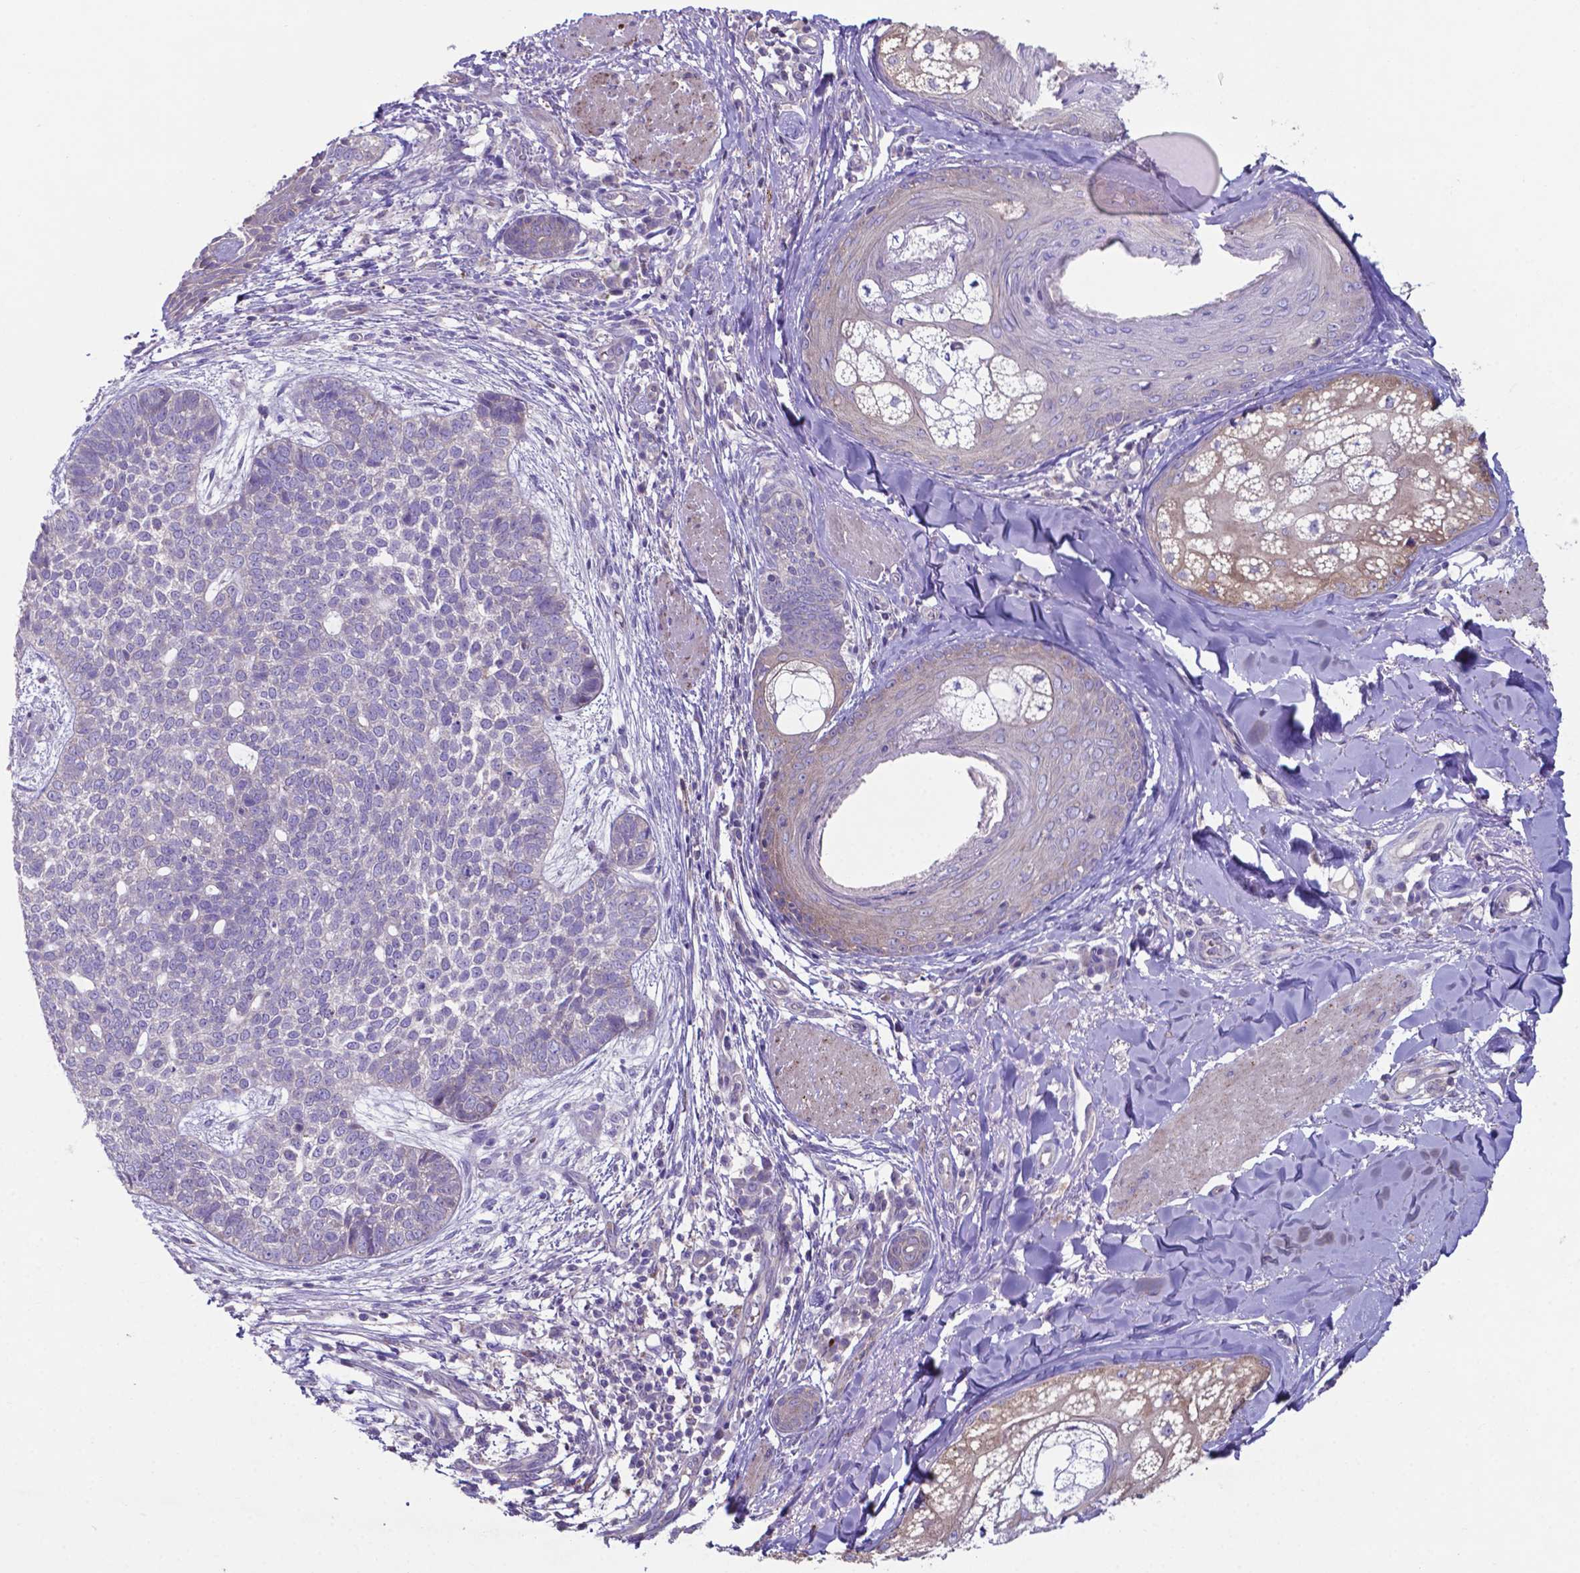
{"staining": {"intensity": "negative", "quantity": "none", "location": "none"}, "tissue": "skin cancer", "cell_type": "Tumor cells", "image_type": "cancer", "snomed": [{"axis": "morphology", "description": "Basal cell carcinoma"}, {"axis": "topography", "description": "Skin"}], "caption": "High magnification brightfield microscopy of skin basal cell carcinoma stained with DAB (brown) and counterstained with hematoxylin (blue): tumor cells show no significant expression.", "gene": "TYRO3", "patient": {"sex": "female", "age": 69}}